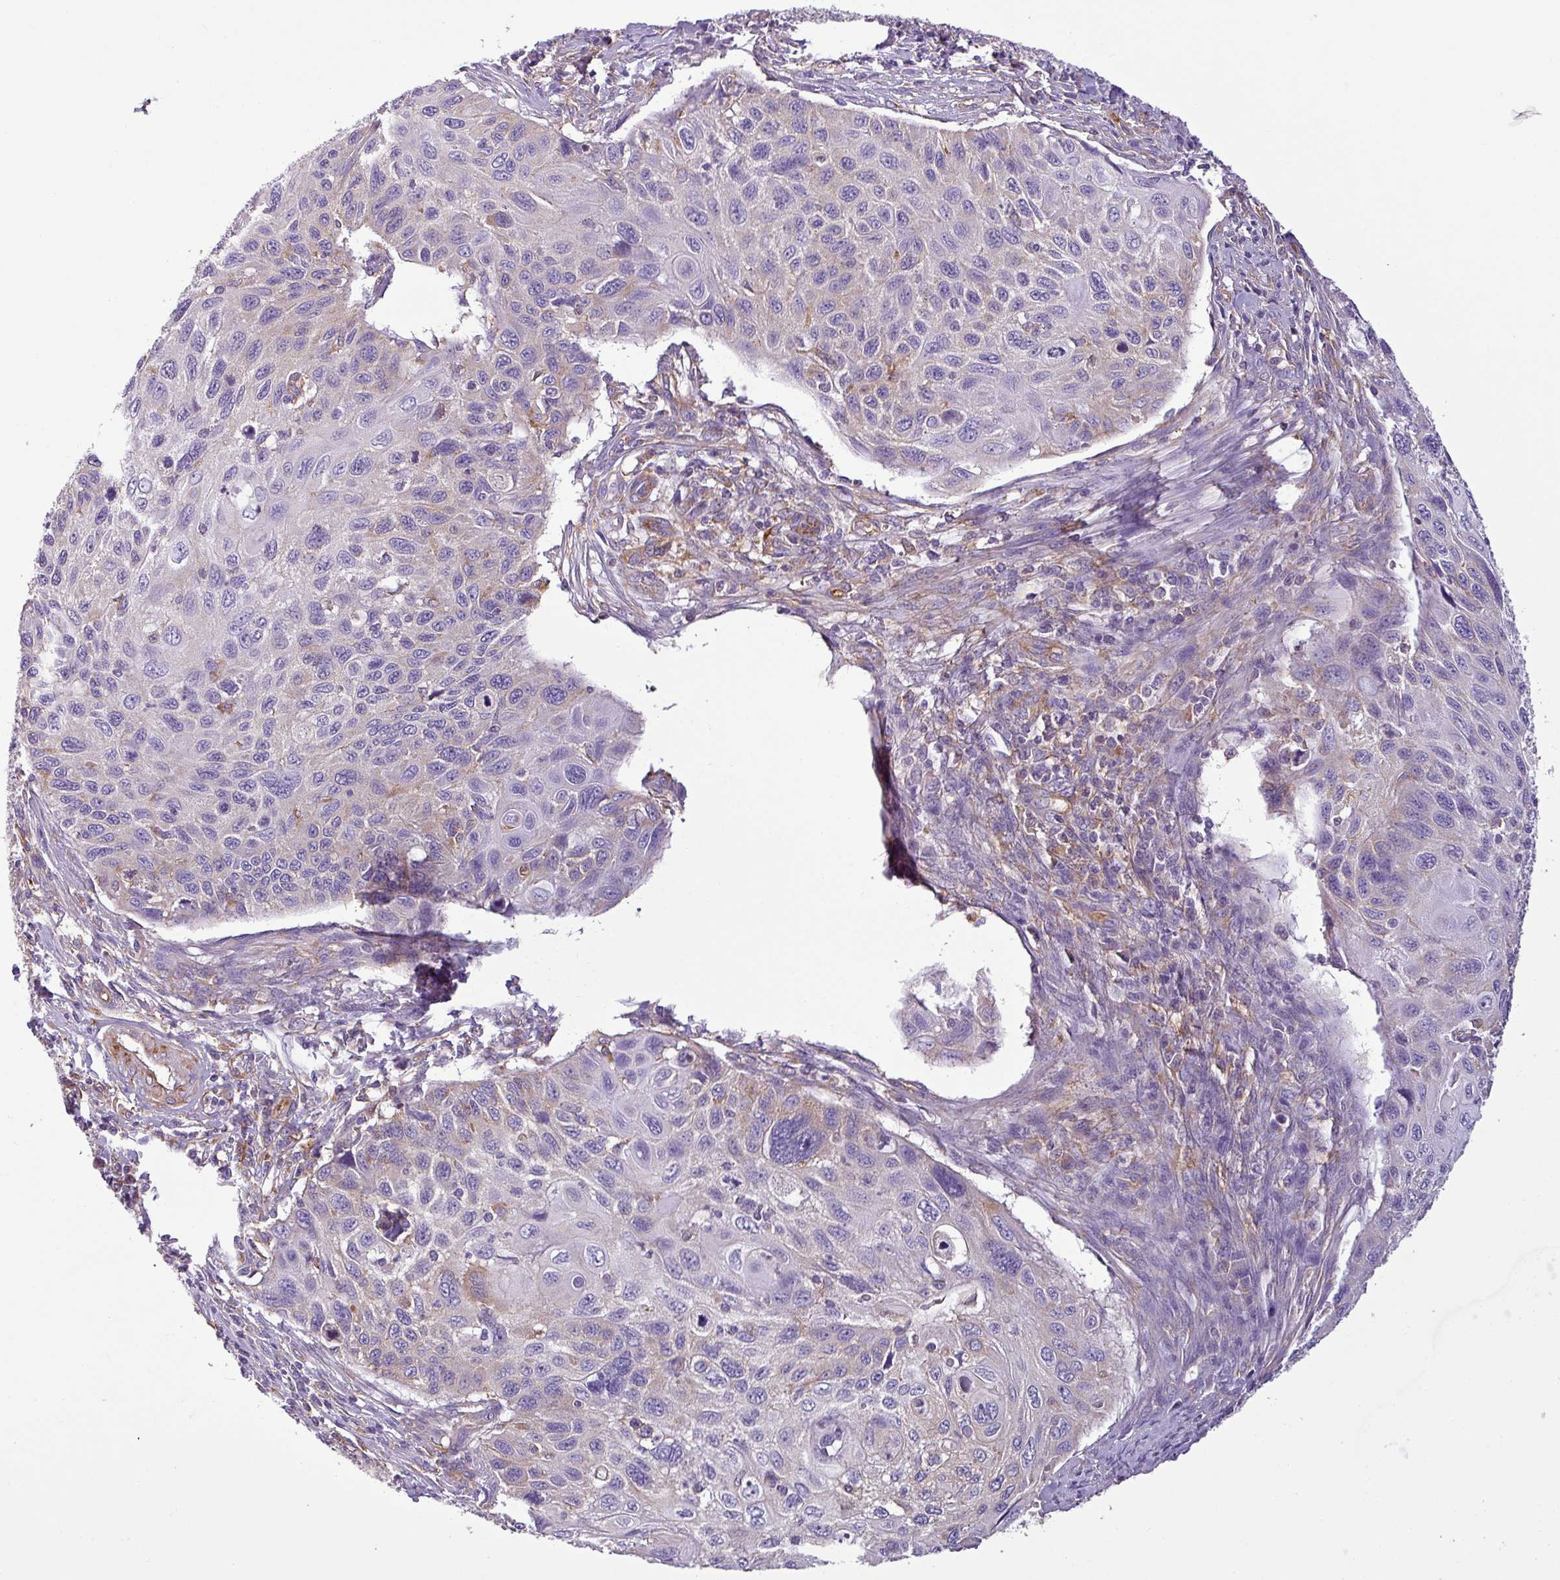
{"staining": {"intensity": "negative", "quantity": "none", "location": "none"}, "tissue": "cervical cancer", "cell_type": "Tumor cells", "image_type": "cancer", "snomed": [{"axis": "morphology", "description": "Squamous cell carcinoma, NOS"}, {"axis": "topography", "description": "Cervix"}], "caption": "This is a photomicrograph of IHC staining of squamous cell carcinoma (cervical), which shows no expression in tumor cells.", "gene": "XNDC1N", "patient": {"sex": "female", "age": 70}}